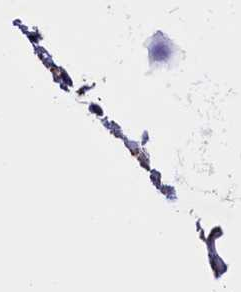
{"staining": {"intensity": "weak", "quantity": "25%-75%", "location": "cytoplasmic/membranous"}, "tissue": "skin cancer", "cell_type": "Tumor cells", "image_type": "cancer", "snomed": [{"axis": "morphology", "description": "Normal tissue, NOS"}, {"axis": "morphology", "description": "Basal cell carcinoma"}, {"axis": "topography", "description": "Skin"}], "caption": "Tumor cells exhibit low levels of weak cytoplasmic/membranous expression in about 25%-75% of cells in human skin cancer (basal cell carcinoma).", "gene": "ZNF749", "patient": {"sex": "male", "age": 93}}